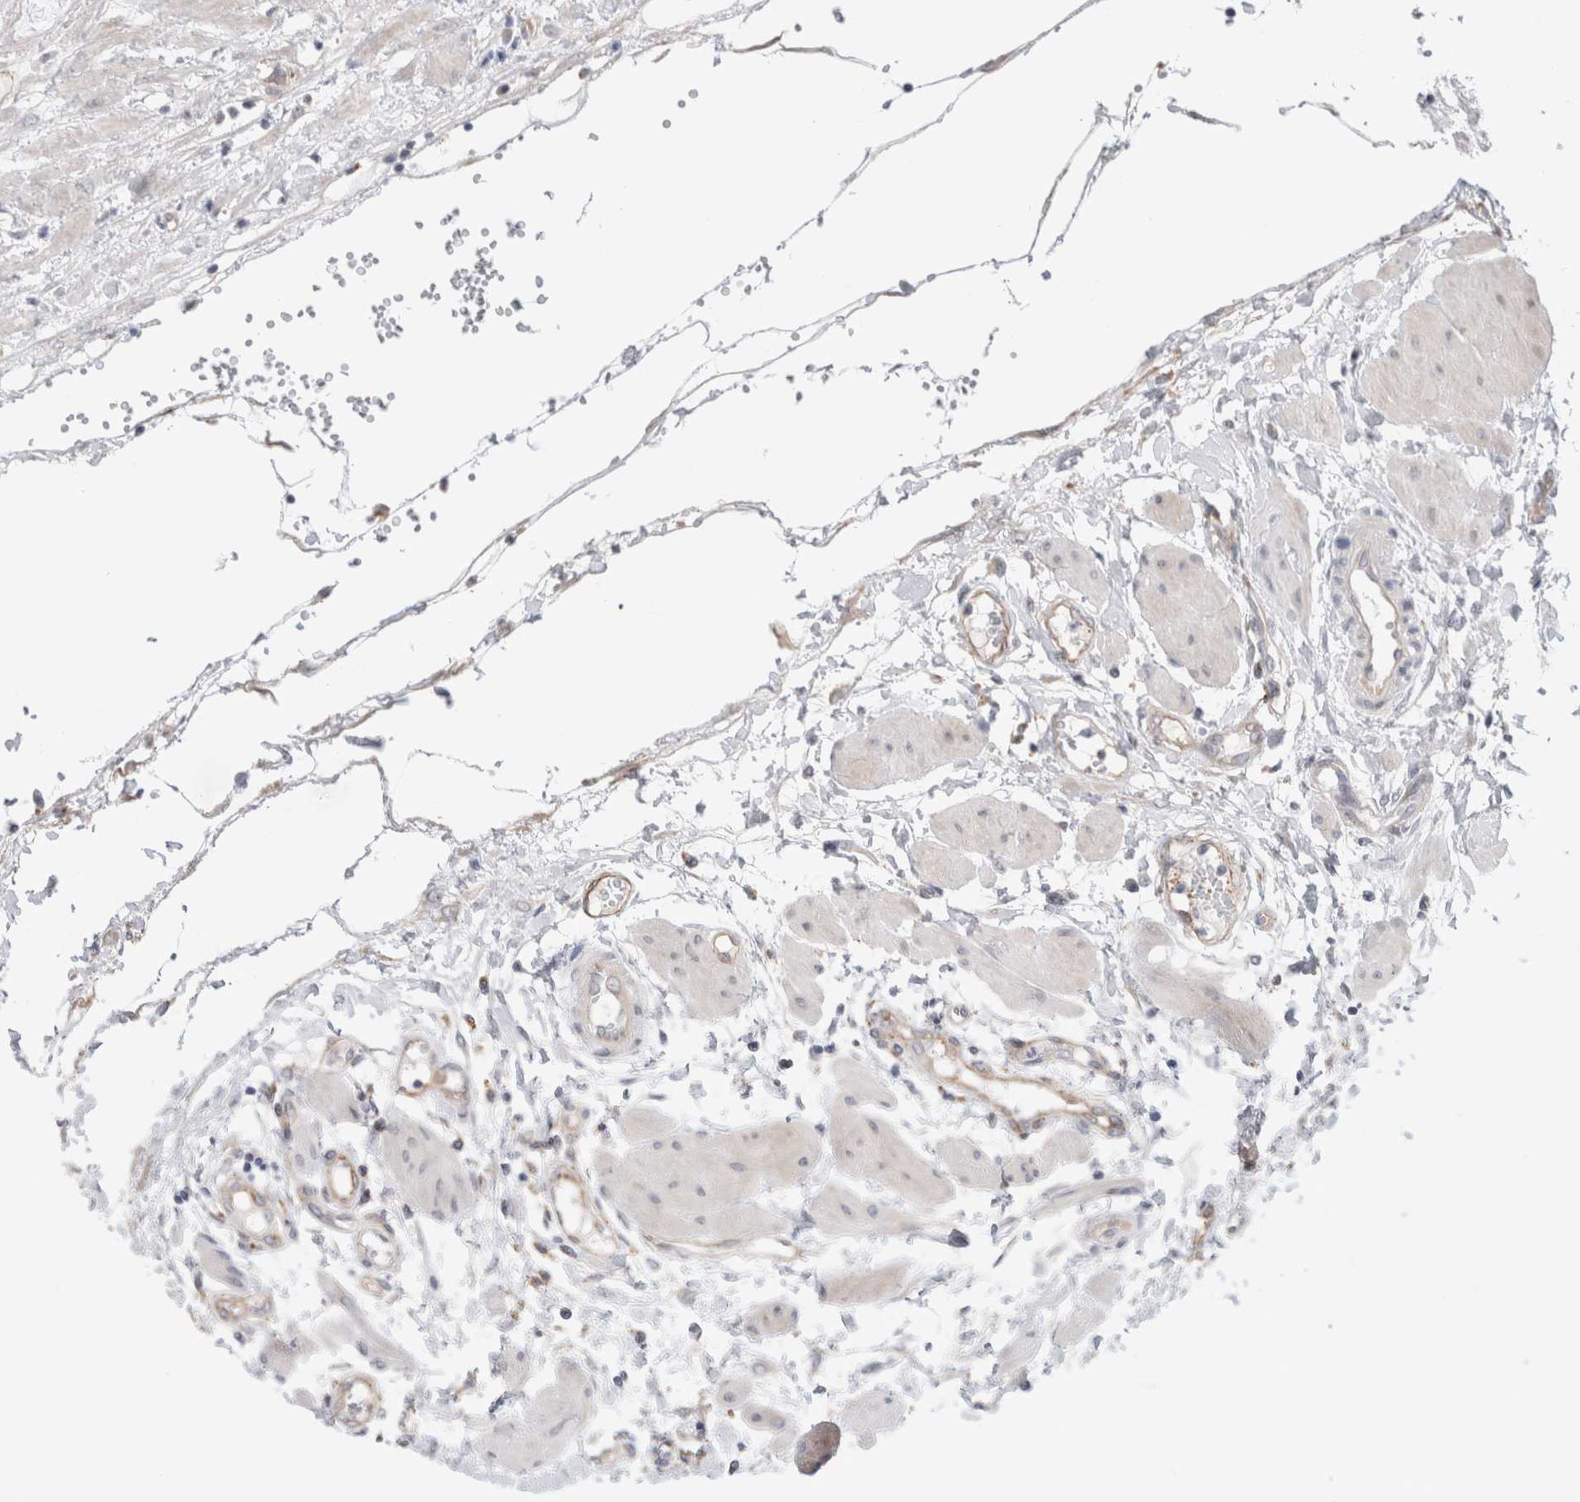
{"staining": {"intensity": "moderate", "quantity": "25%-75%", "location": "cytoplasmic/membranous"}, "tissue": "fallopian tube", "cell_type": "Glandular cells", "image_type": "normal", "snomed": [{"axis": "morphology", "description": "Normal tissue, NOS"}, {"axis": "topography", "description": "Fallopian tube"}, {"axis": "topography", "description": "Placenta"}], "caption": "Fallopian tube stained with IHC shows moderate cytoplasmic/membranous positivity in about 25%-75% of glandular cells.", "gene": "ANKMY1", "patient": {"sex": "female", "age": 32}}